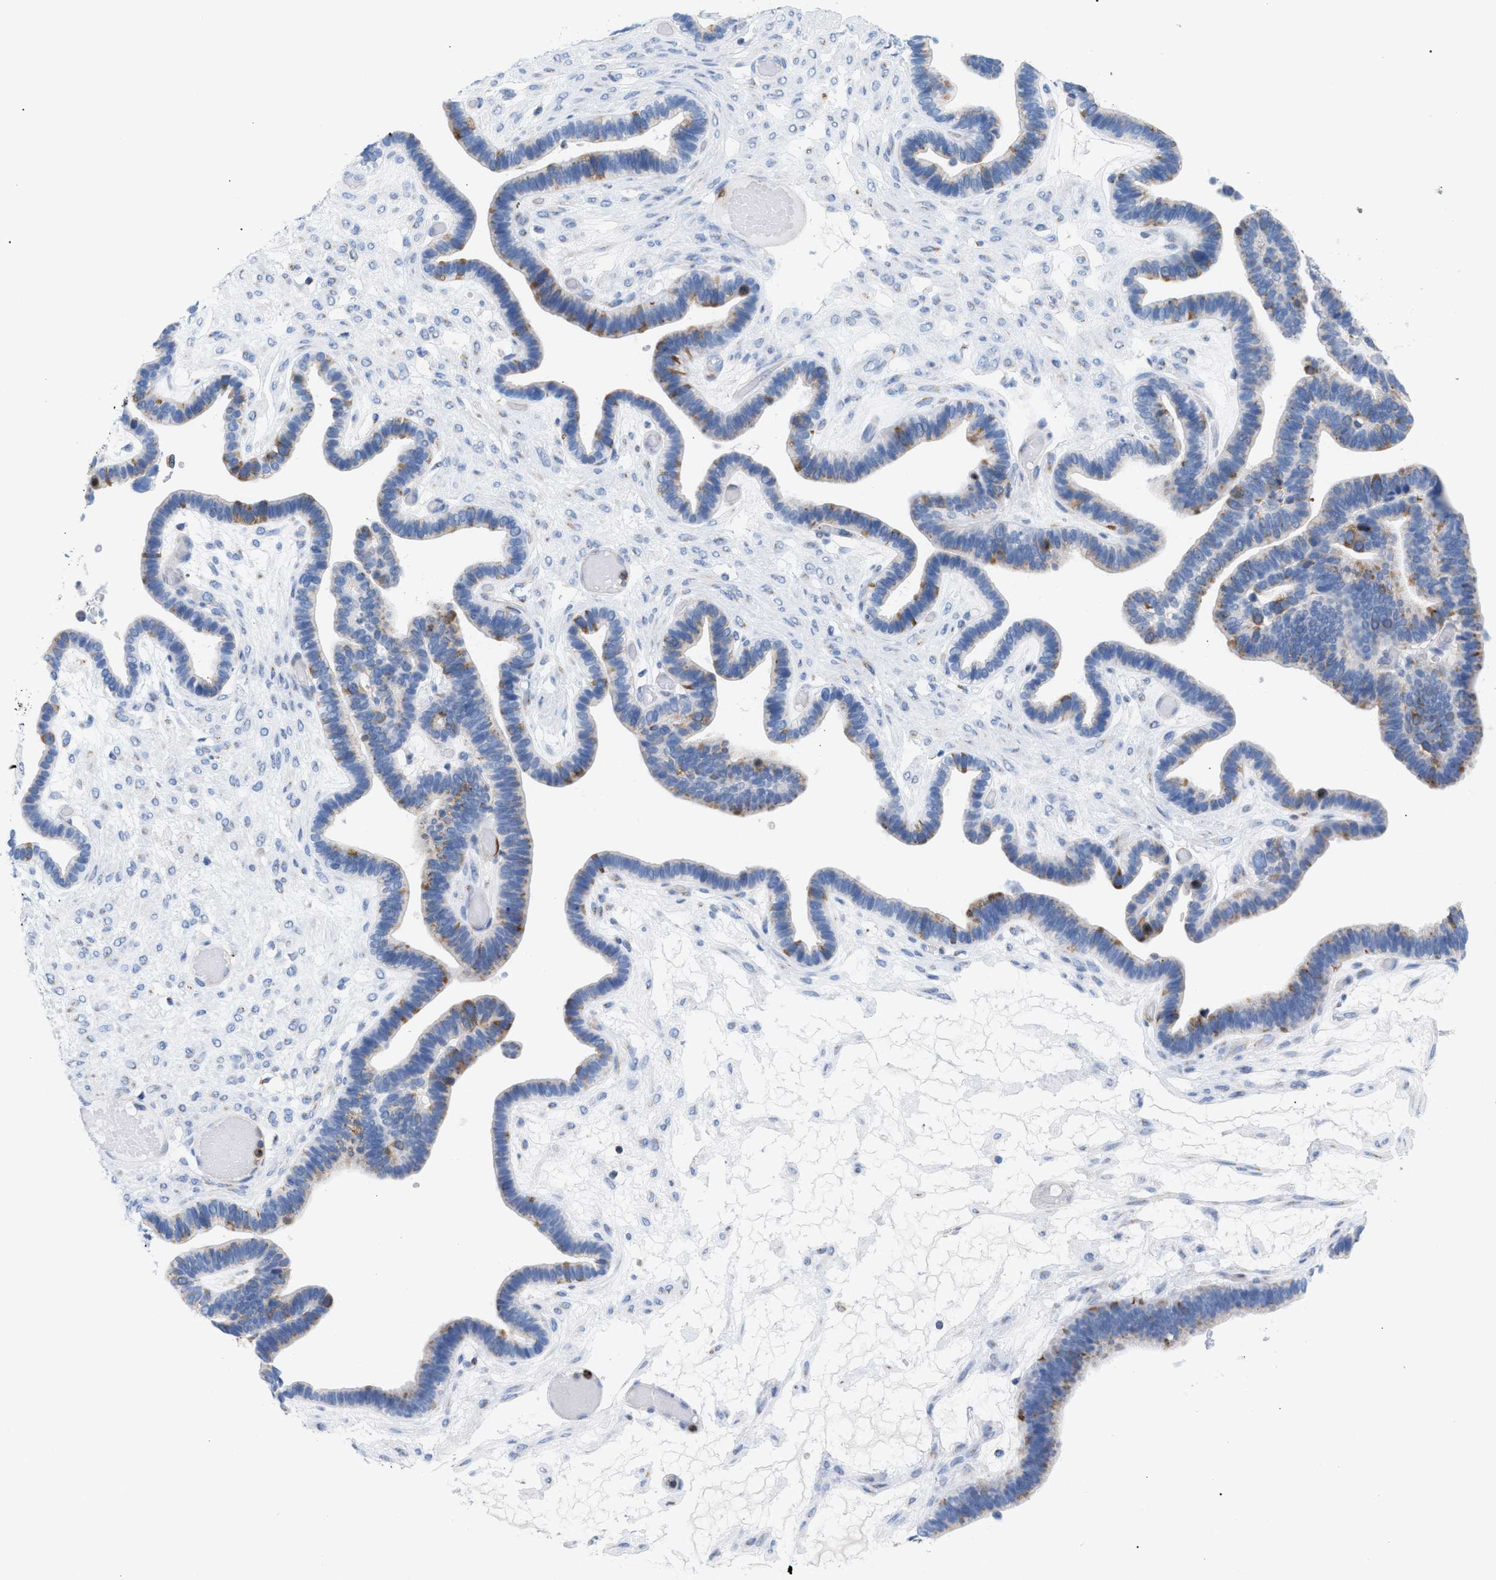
{"staining": {"intensity": "moderate", "quantity": "<25%", "location": "cytoplasmic/membranous"}, "tissue": "ovarian cancer", "cell_type": "Tumor cells", "image_type": "cancer", "snomed": [{"axis": "morphology", "description": "Cystadenocarcinoma, serous, NOS"}, {"axis": "topography", "description": "Ovary"}], "caption": "Human ovarian serous cystadenocarcinoma stained with a protein marker shows moderate staining in tumor cells.", "gene": "TACC3", "patient": {"sex": "female", "age": 56}}